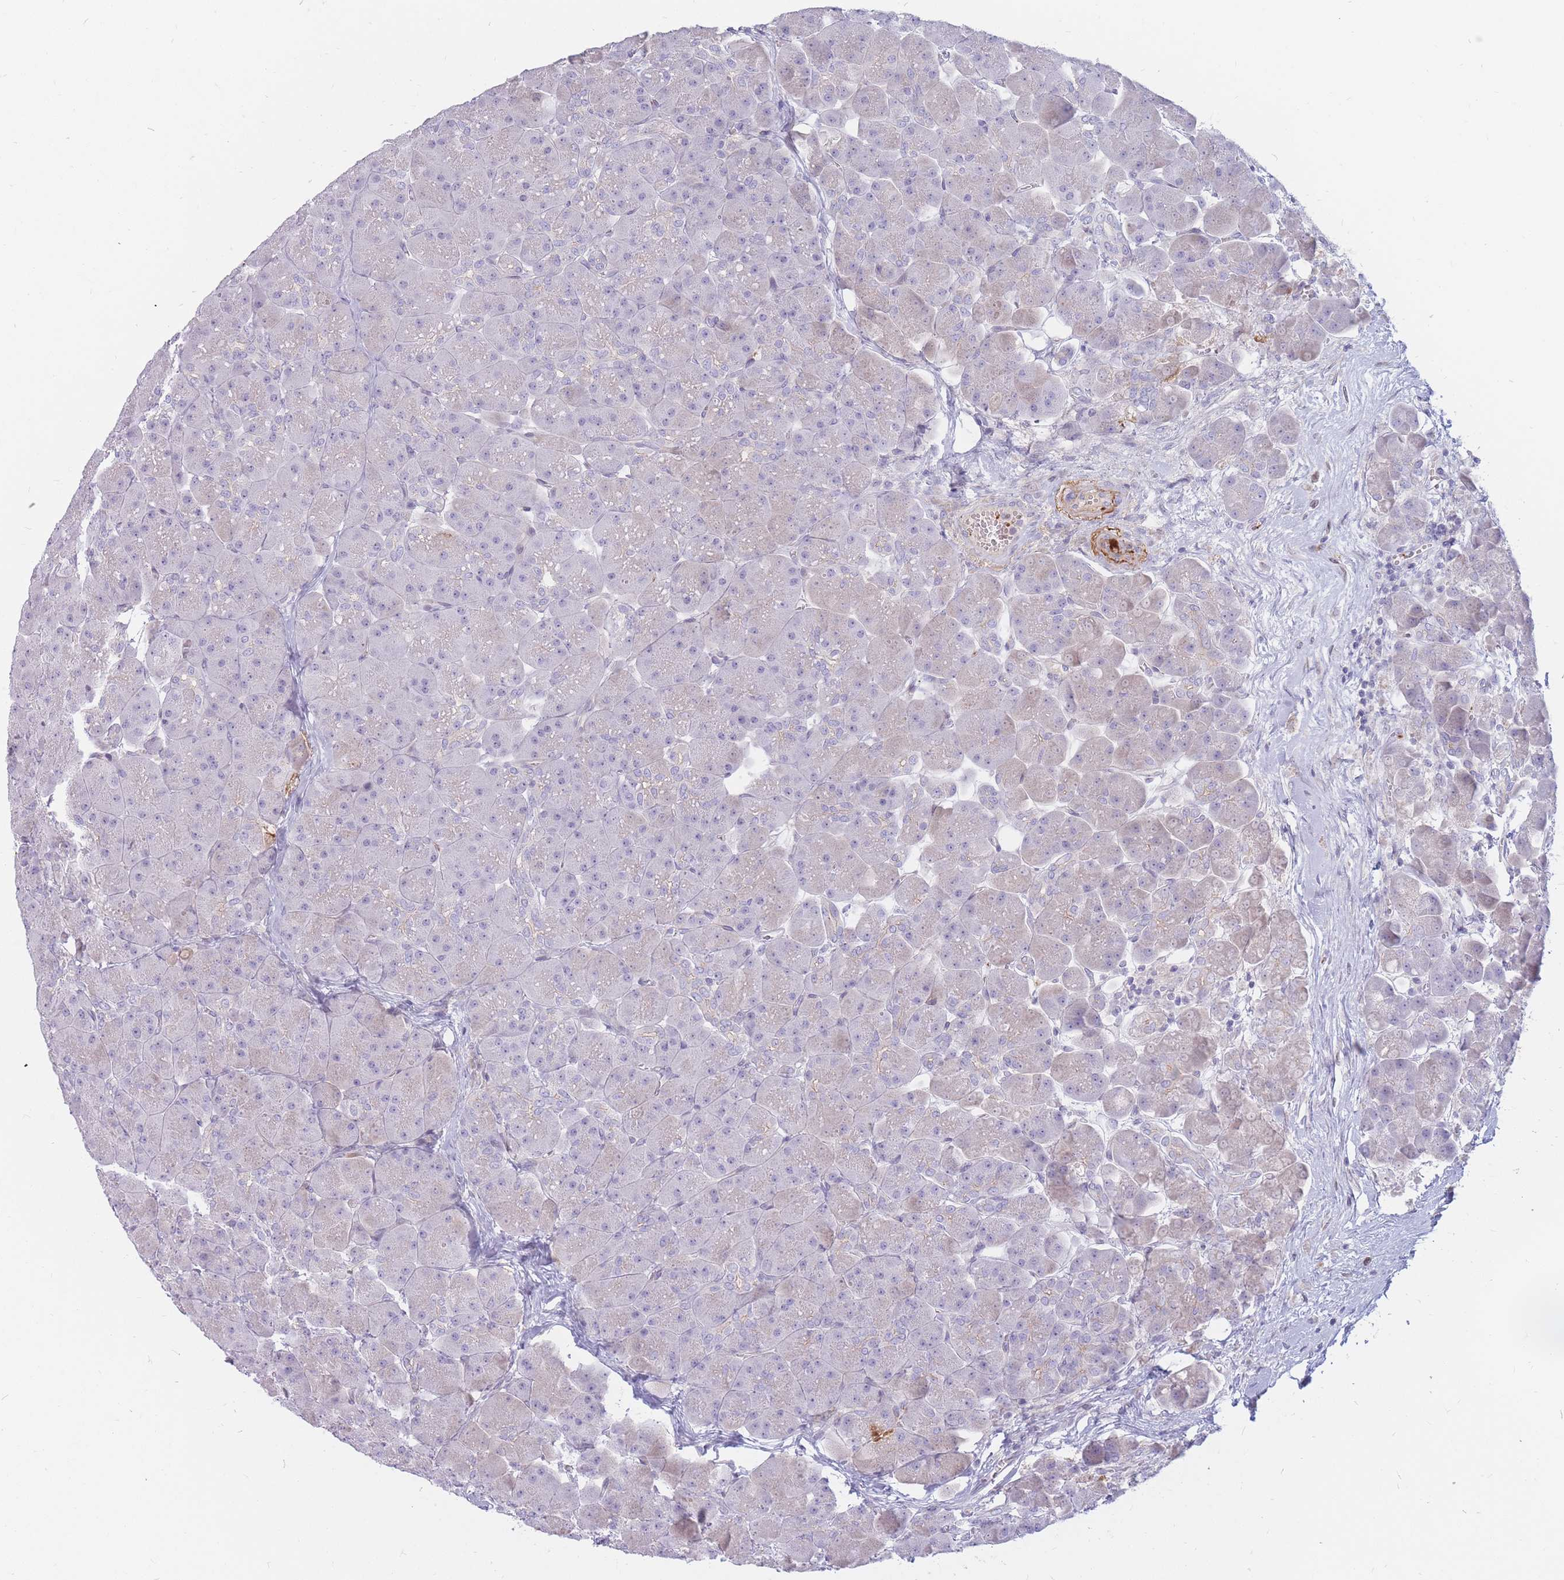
{"staining": {"intensity": "negative", "quantity": "none", "location": "none"}, "tissue": "pancreas", "cell_type": "Exocrine glandular cells", "image_type": "normal", "snomed": [{"axis": "morphology", "description": "Normal tissue, NOS"}, {"axis": "topography", "description": "Pancreas"}], "caption": "An IHC photomicrograph of benign pancreas is shown. There is no staining in exocrine glandular cells of pancreas. (IHC, brightfield microscopy, high magnification).", "gene": "PTGDR", "patient": {"sex": "male", "age": 66}}